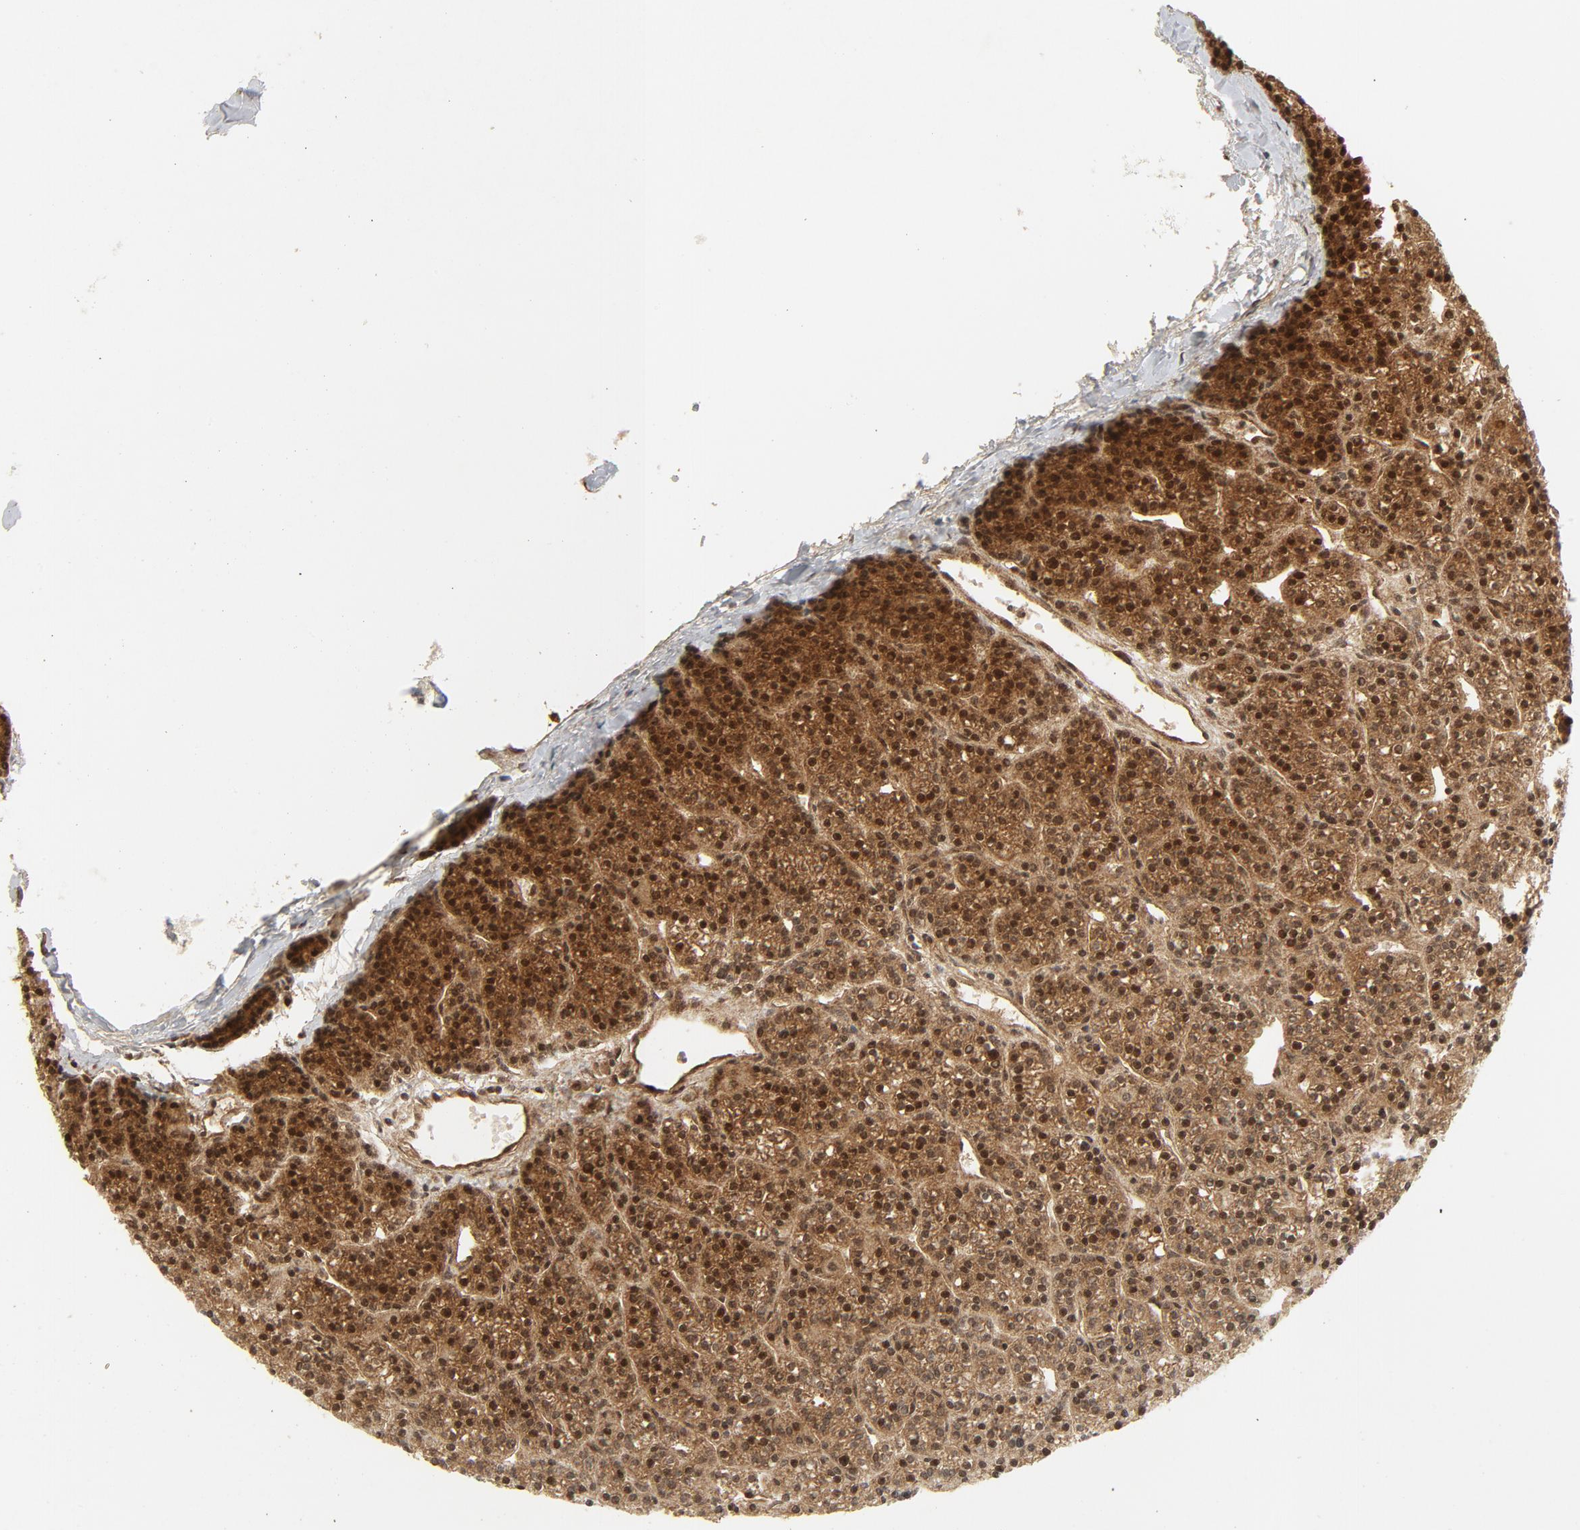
{"staining": {"intensity": "strong", "quantity": ">75%", "location": "cytoplasmic/membranous,nuclear"}, "tissue": "parathyroid gland", "cell_type": "Glandular cells", "image_type": "normal", "snomed": [{"axis": "morphology", "description": "Normal tissue, NOS"}, {"axis": "topography", "description": "Parathyroid gland"}], "caption": "Immunohistochemical staining of benign parathyroid gland shows high levels of strong cytoplasmic/membranous,nuclear staining in about >75% of glandular cells.", "gene": "MAP2K7", "patient": {"sex": "female", "age": 50}}